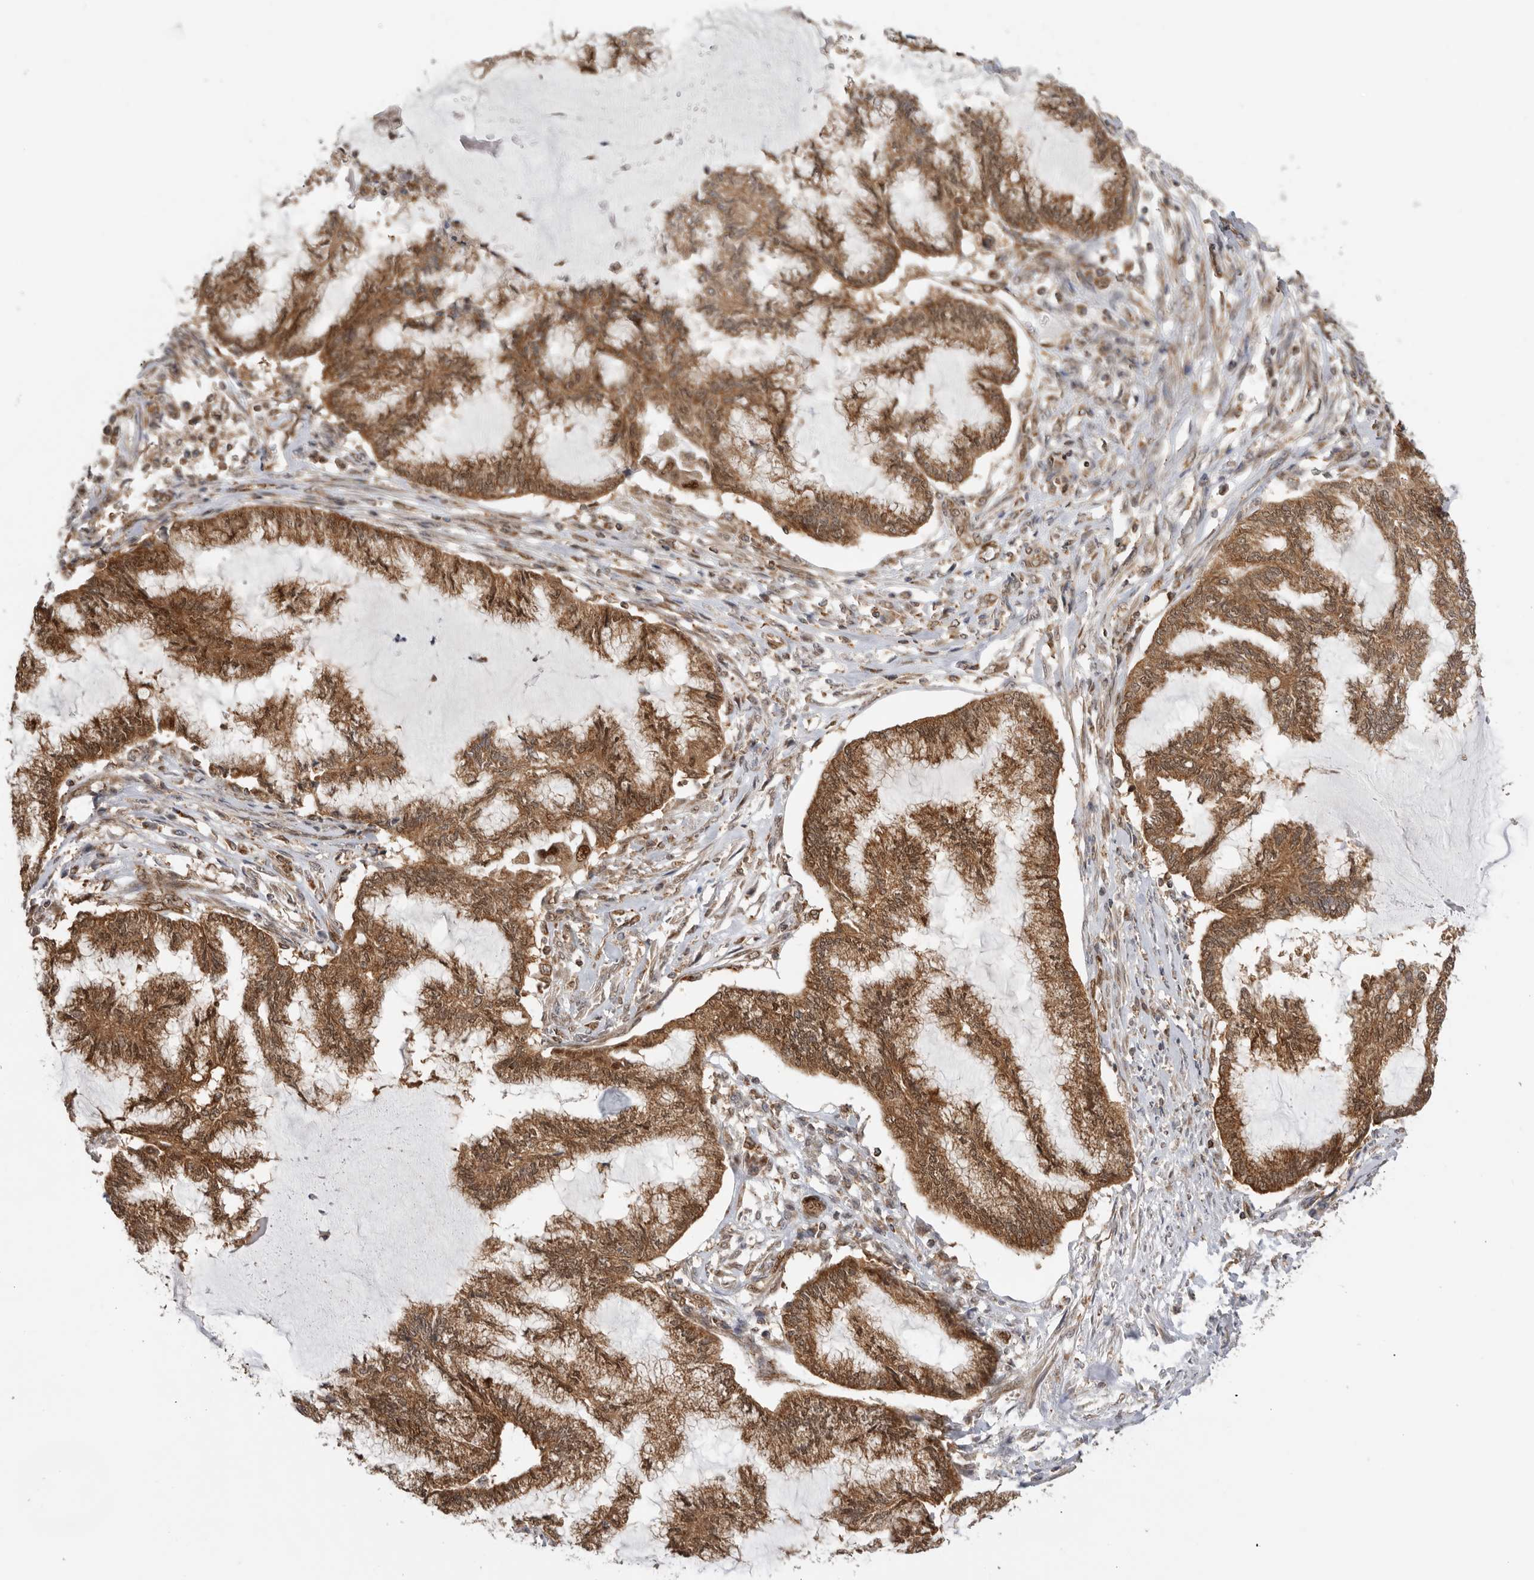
{"staining": {"intensity": "moderate", "quantity": ">75%", "location": "cytoplasmic/membranous,nuclear"}, "tissue": "endometrial cancer", "cell_type": "Tumor cells", "image_type": "cancer", "snomed": [{"axis": "morphology", "description": "Adenocarcinoma, NOS"}, {"axis": "topography", "description": "Endometrium"}], "caption": "Immunohistochemistry micrograph of endometrial adenocarcinoma stained for a protein (brown), which exhibits medium levels of moderate cytoplasmic/membranous and nuclear staining in about >75% of tumor cells.", "gene": "DCAF8", "patient": {"sex": "female", "age": 86}}